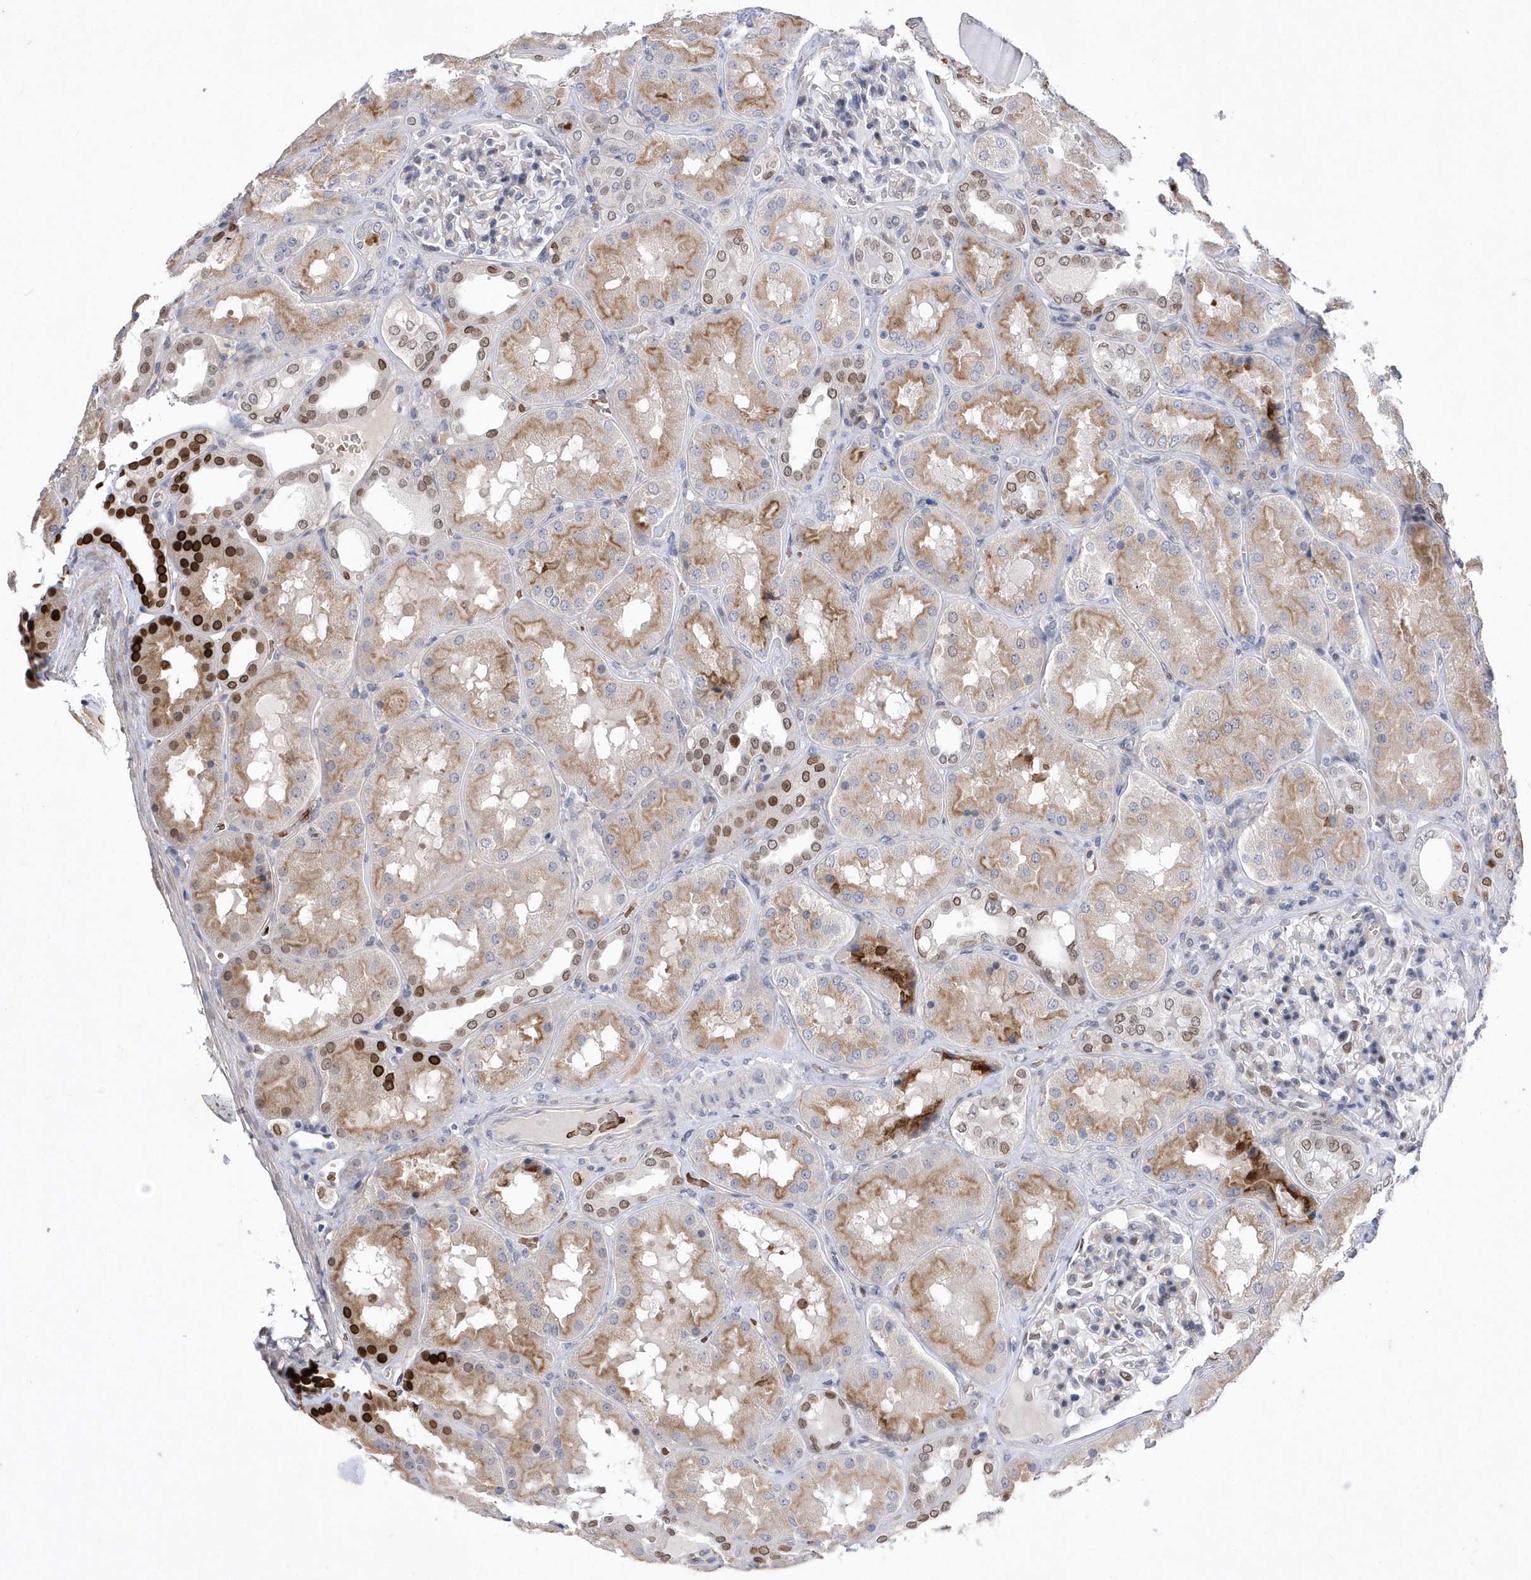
{"staining": {"intensity": "negative", "quantity": "none", "location": "none"}, "tissue": "kidney", "cell_type": "Cells in glomeruli", "image_type": "normal", "snomed": [{"axis": "morphology", "description": "Normal tissue, NOS"}, {"axis": "topography", "description": "Kidney"}], "caption": "IHC of normal human kidney exhibits no expression in cells in glomeruli.", "gene": "ZNF875", "patient": {"sex": "female", "age": 56}}